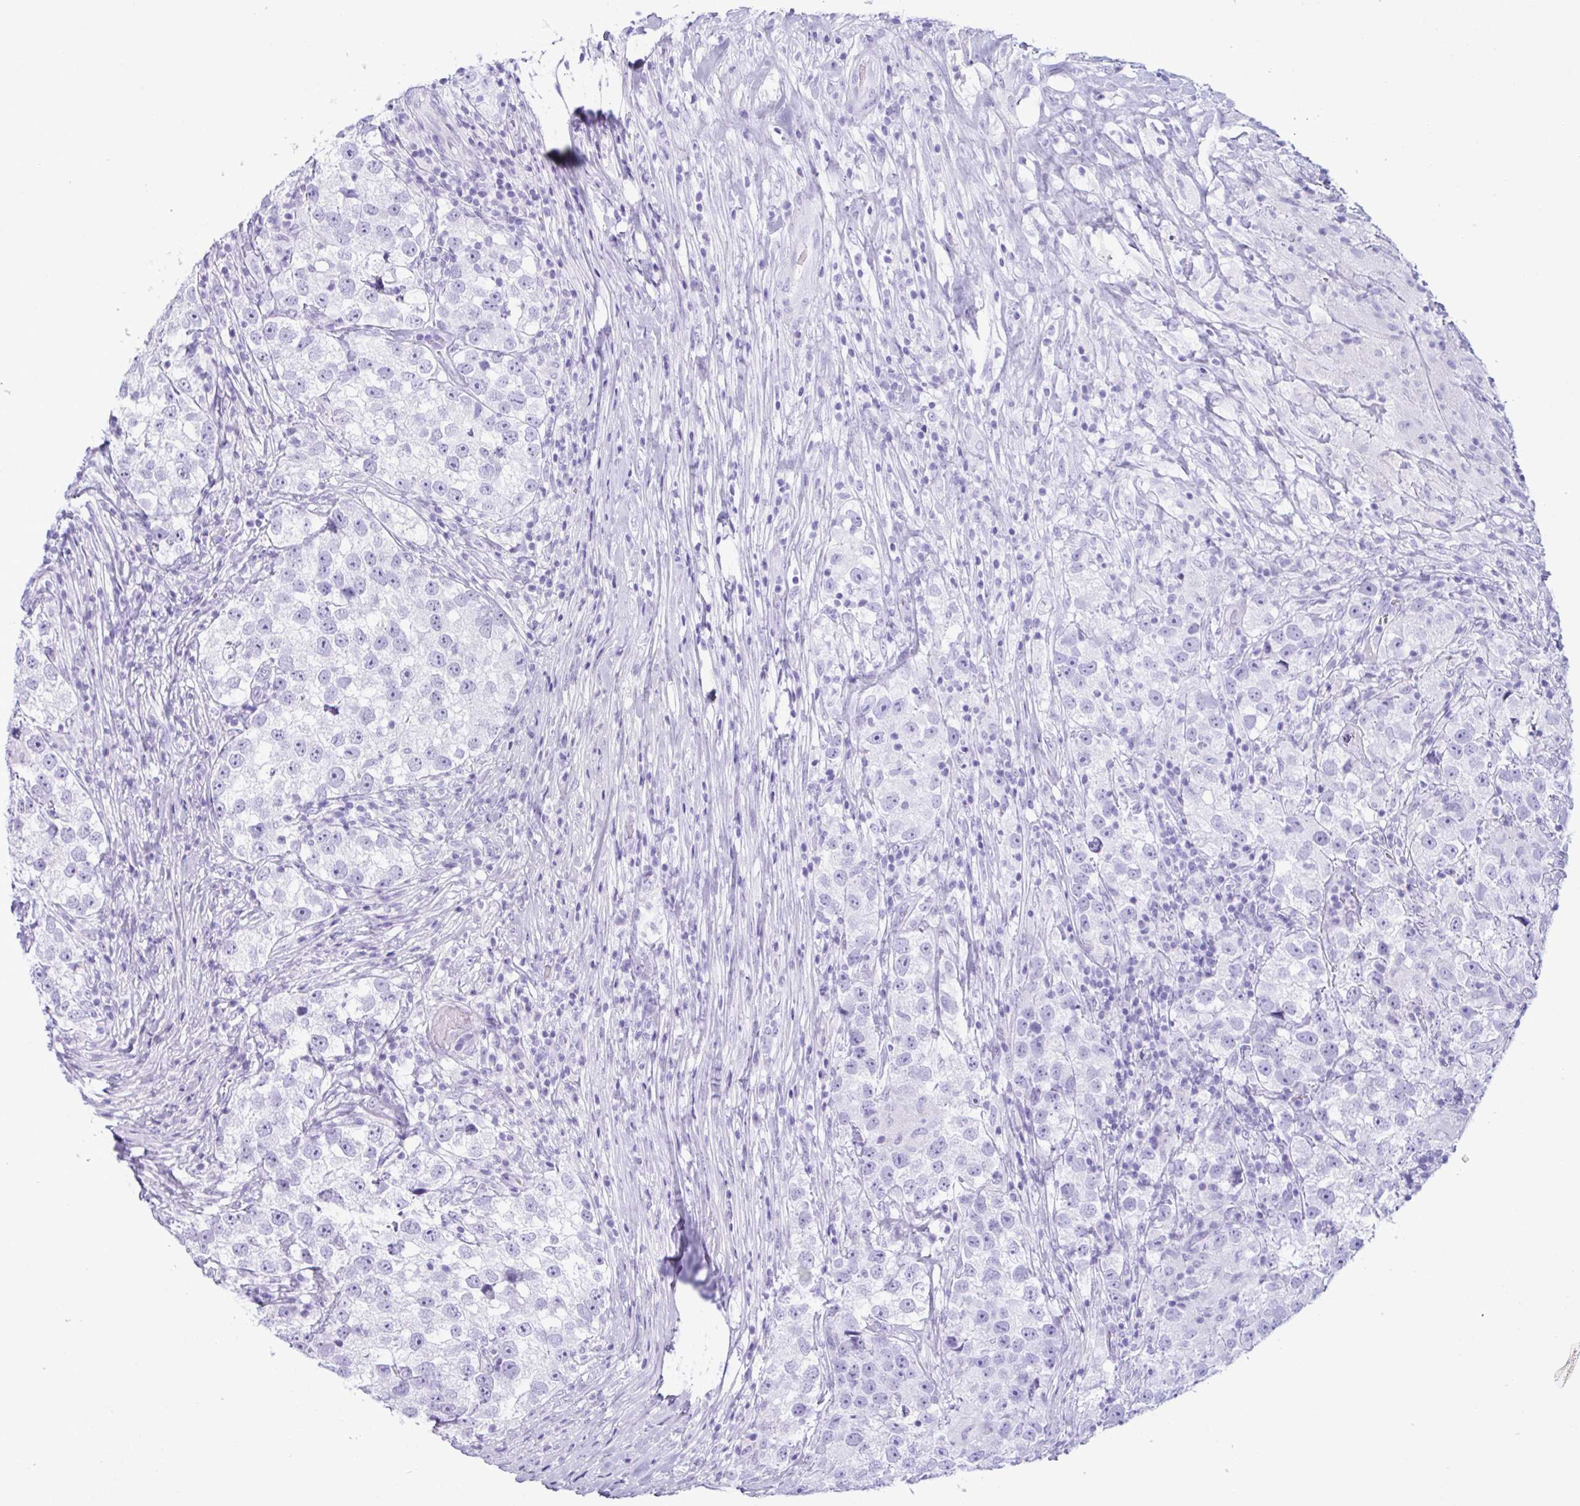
{"staining": {"intensity": "negative", "quantity": "none", "location": "none"}, "tissue": "testis cancer", "cell_type": "Tumor cells", "image_type": "cancer", "snomed": [{"axis": "morphology", "description": "Seminoma, NOS"}, {"axis": "topography", "description": "Testis"}], "caption": "DAB immunohistochemical staining of testis cancer (seminoma) demonstrates no significant staining in tumor cells. (Stains: DAB (3,3'-diaminobenzidine) immunohistochemistry (IHC) with hematoxylin counter stain, Microscopy: brightfield microscopy at high magnification).", "gene": "MRGPRG", "patient": {"sex": "male", "age": 46}}